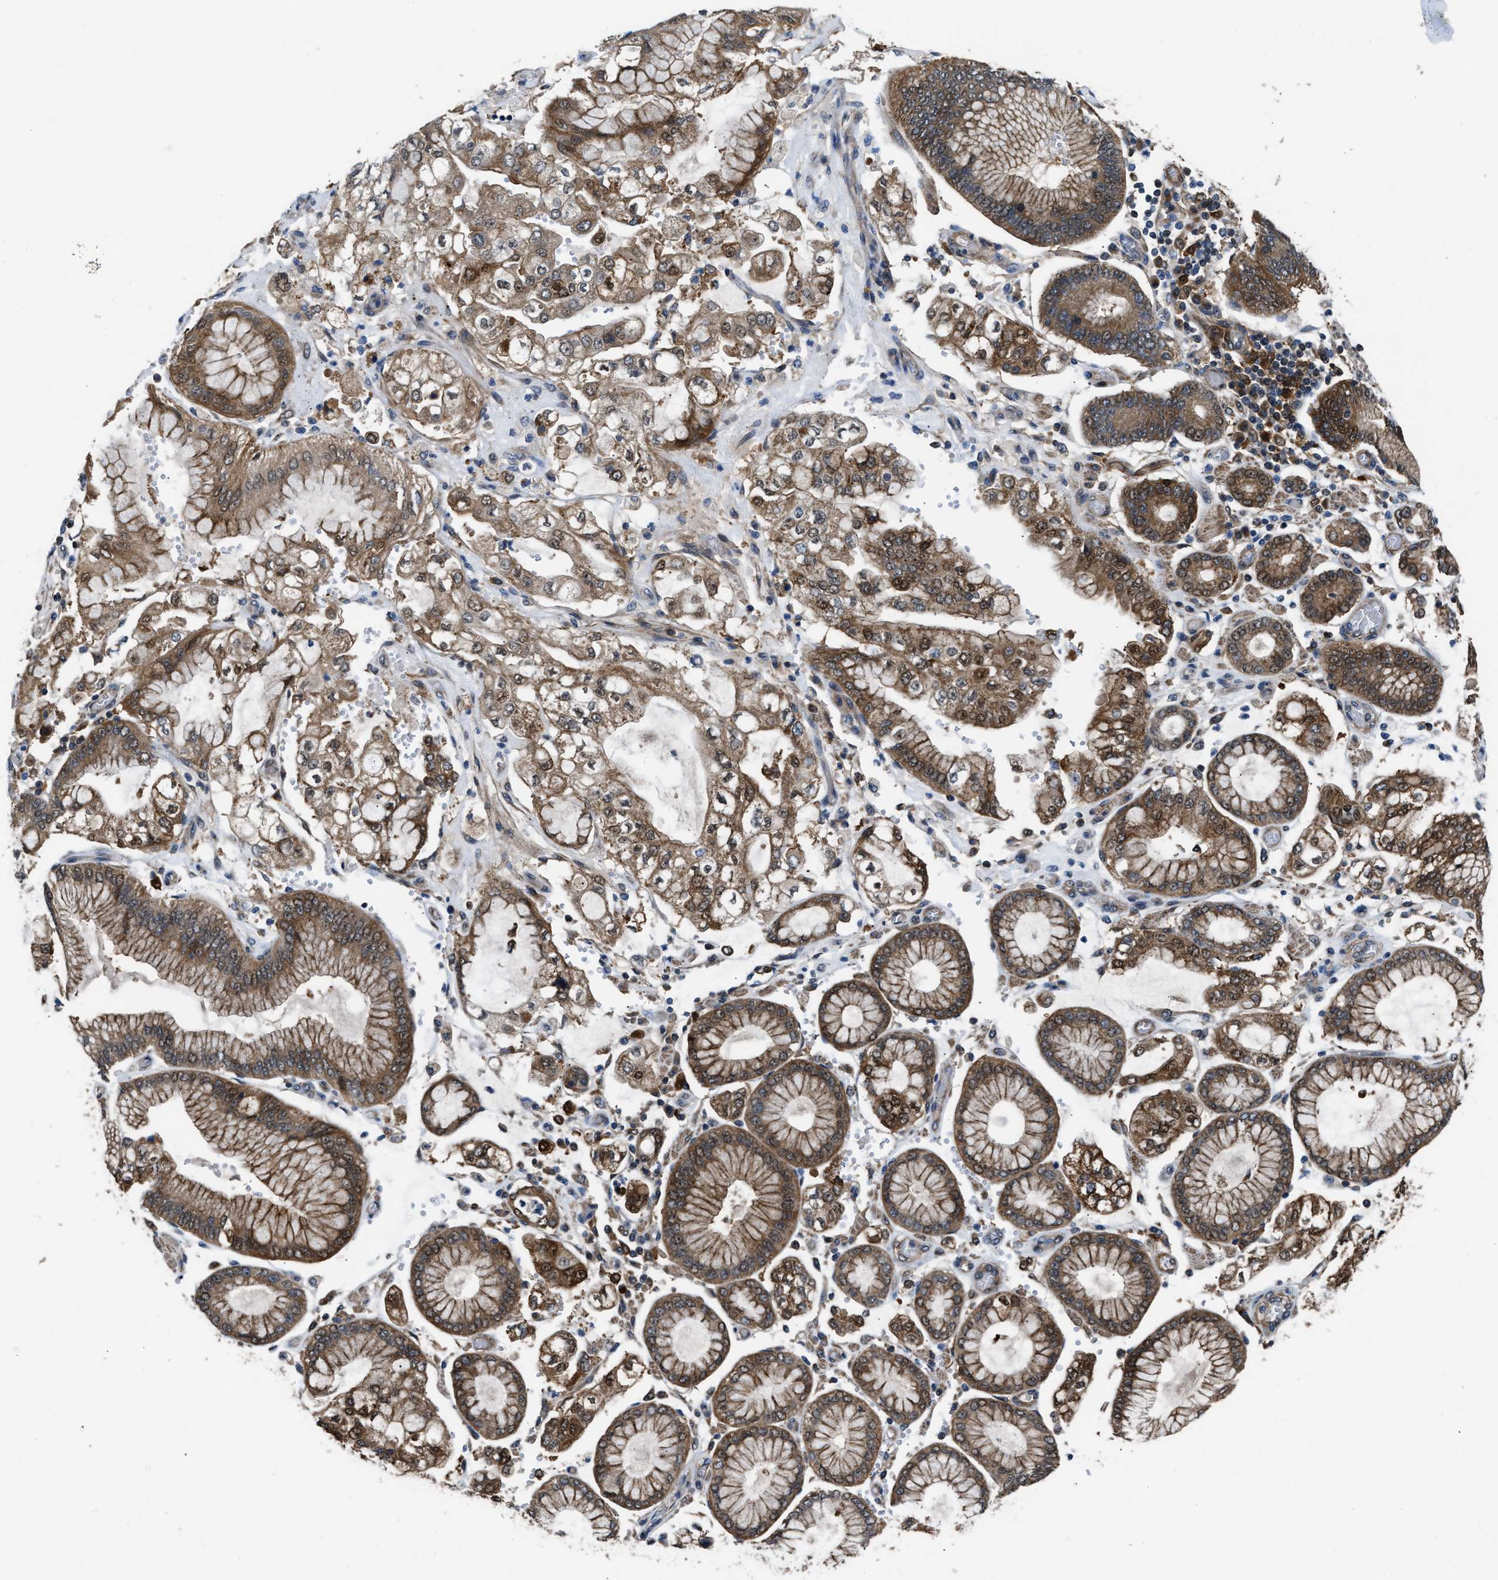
{"staining": {"intensity": "moderate", "quantity": ">75%", "location": "cytoplasmic/membranous"}, "tissue": "stomach cancer", "cell_type": "Tumor cells", "image_type": "cancer", "snomed": [{"axis": "morphology", "description": "Adenocarcinoma, NOS"}, {"axis": "topography", "description": "Stomach"}], "caption": "Stomach cancer stained with a brown dye displays moderate cytoplasmic/membranous positive positivity in approximately >75% of tumor cells.", "gene": "PPA1", "patient": {"sex": "male", "age": 76}}